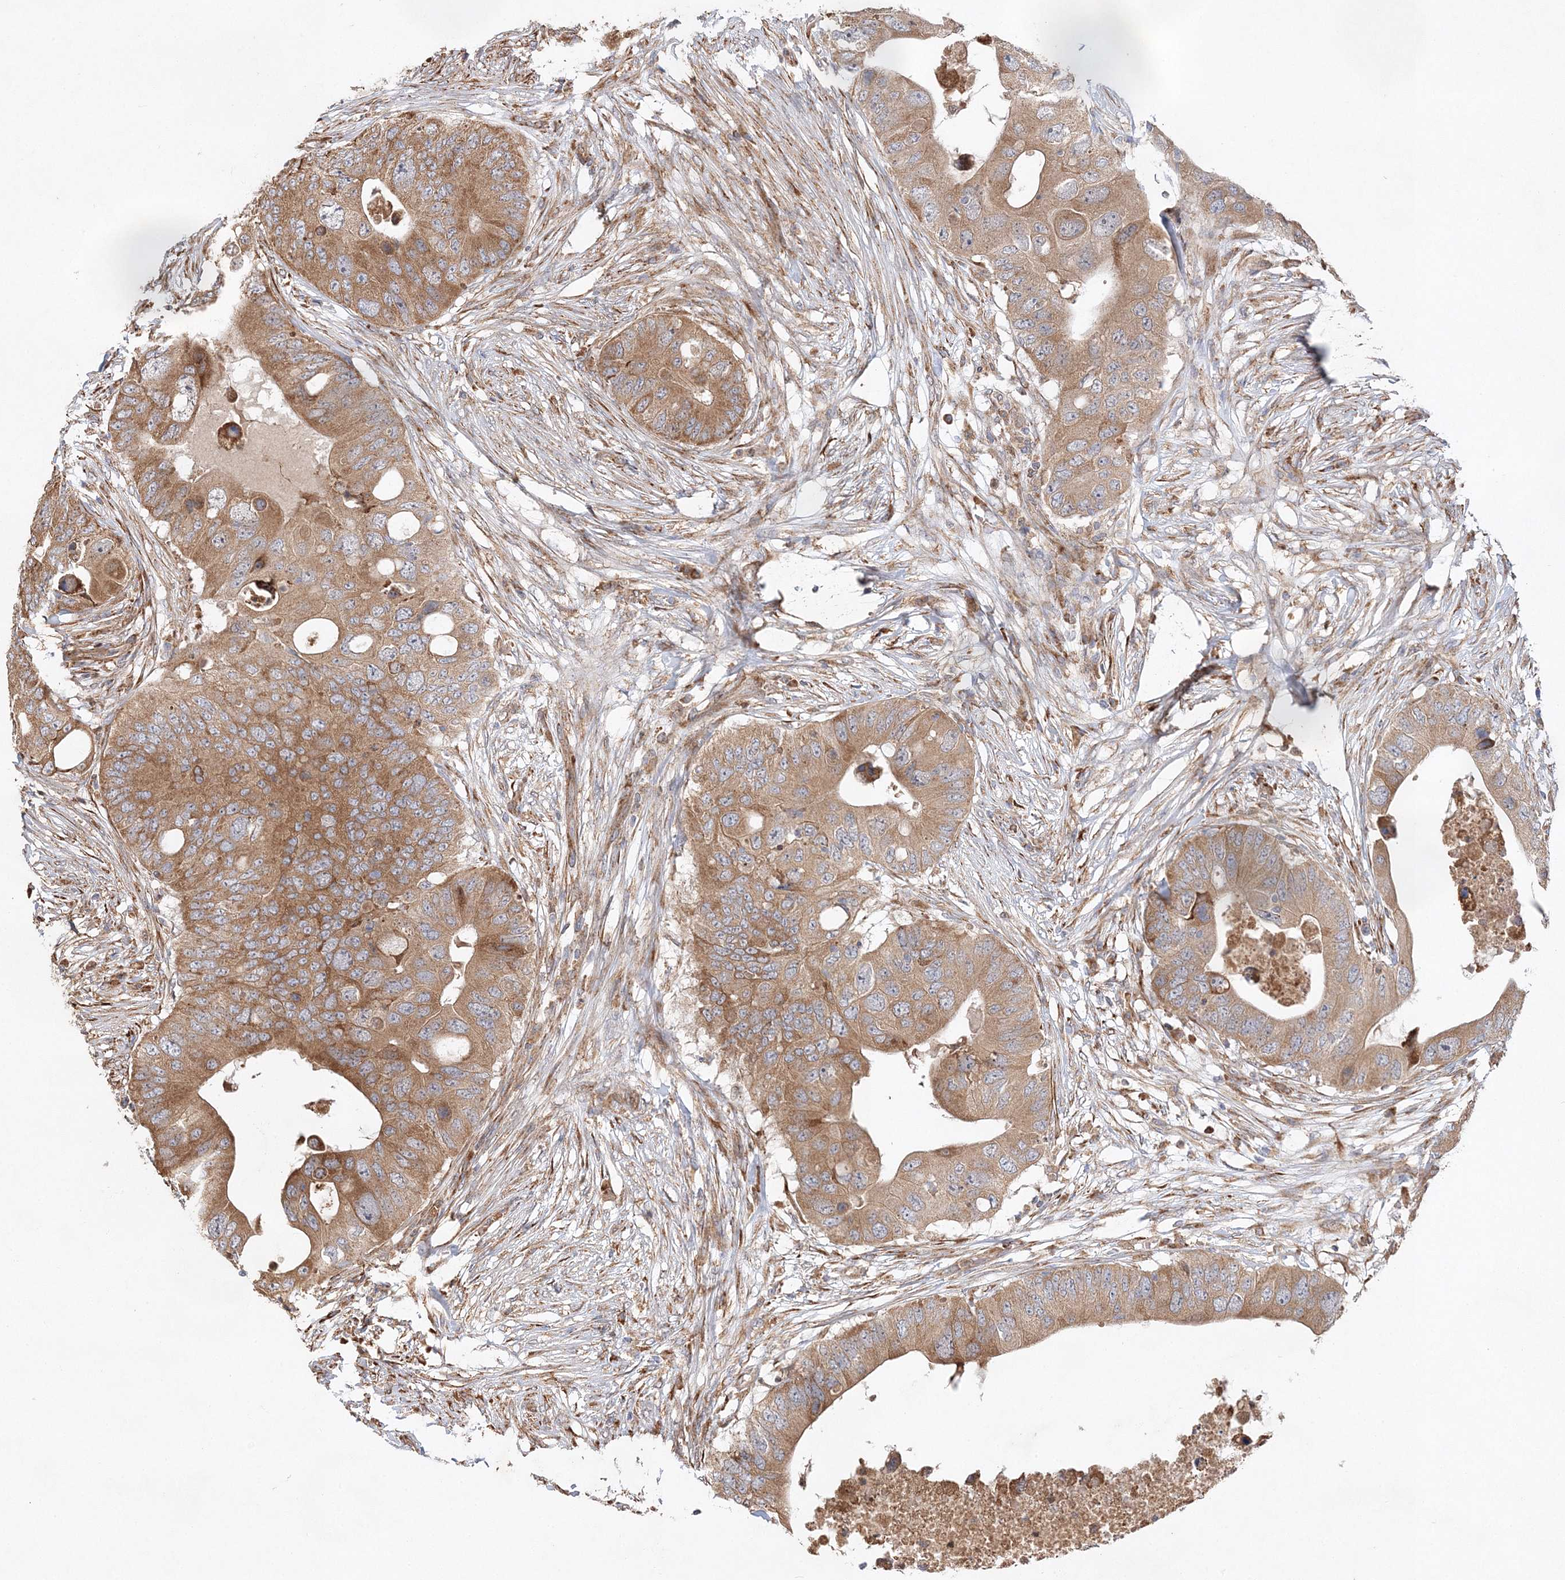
{"staining": {"intensity": "moderate", "quantity": ">75%", "location": "cytoplasmic/membranous"}, "tissue": "colorectal cancer", "cell_type": "Tumor cells", "image_type": "cancer", "snomed": [{"axis": "morphology", "description": "Adenocarcinoma, NOS"}, {"axis": "topography", "description": "Colon"}], "caption": "High-magnification brightfield microscopy of colorectal adenocarcinoma stained with DAB (3,3'-diaminobenzidine) (brown) and counterstained with hematoxylin (blue). tumor cells exhibit moderate cytoplasmic/membranous expression is present in approximately>75% of cells.", "gene": "ZFYVE16", "patient": {"sex": "male", "age": 71}}